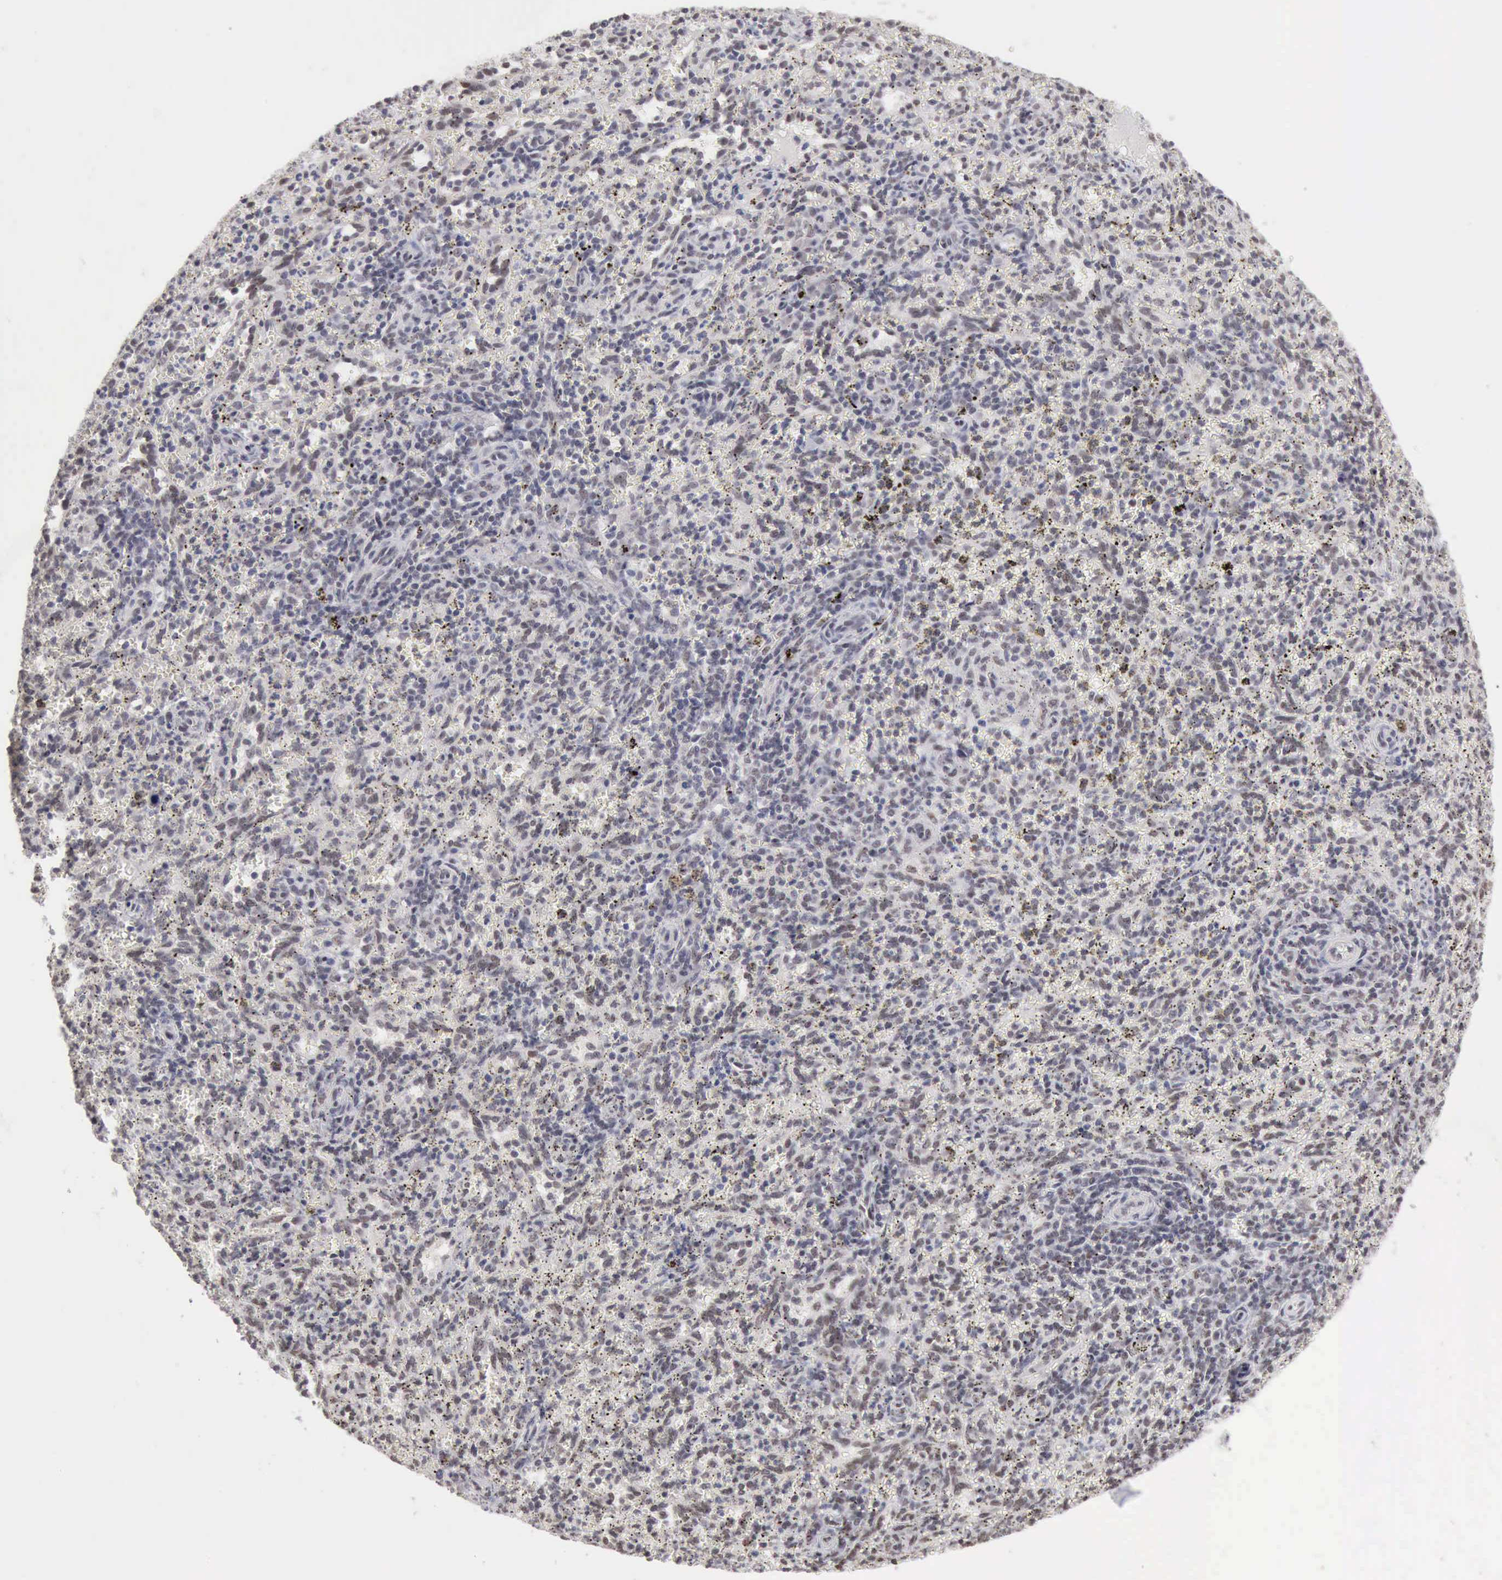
{"staining": {"intensity": "weak", "quantity": "25%-75%", "location": "nuclear"}, "tissue": "spleen", "cell_type": "Cells in red pulp", "image_type": "normal", "snomed": [{"axis": "morphology", "description": "Normal tissue, NOS"}, {"axis": "topography", "description": "Spleen"}], "caption": "Immunohistochemistry (DAB) staining of benign human spleen exhibits weak nuclear protein positivity in about 25%-75% of cells in red pulp.", "gene": "TAF1", "patient": {"sex": "female", "age": 10}}